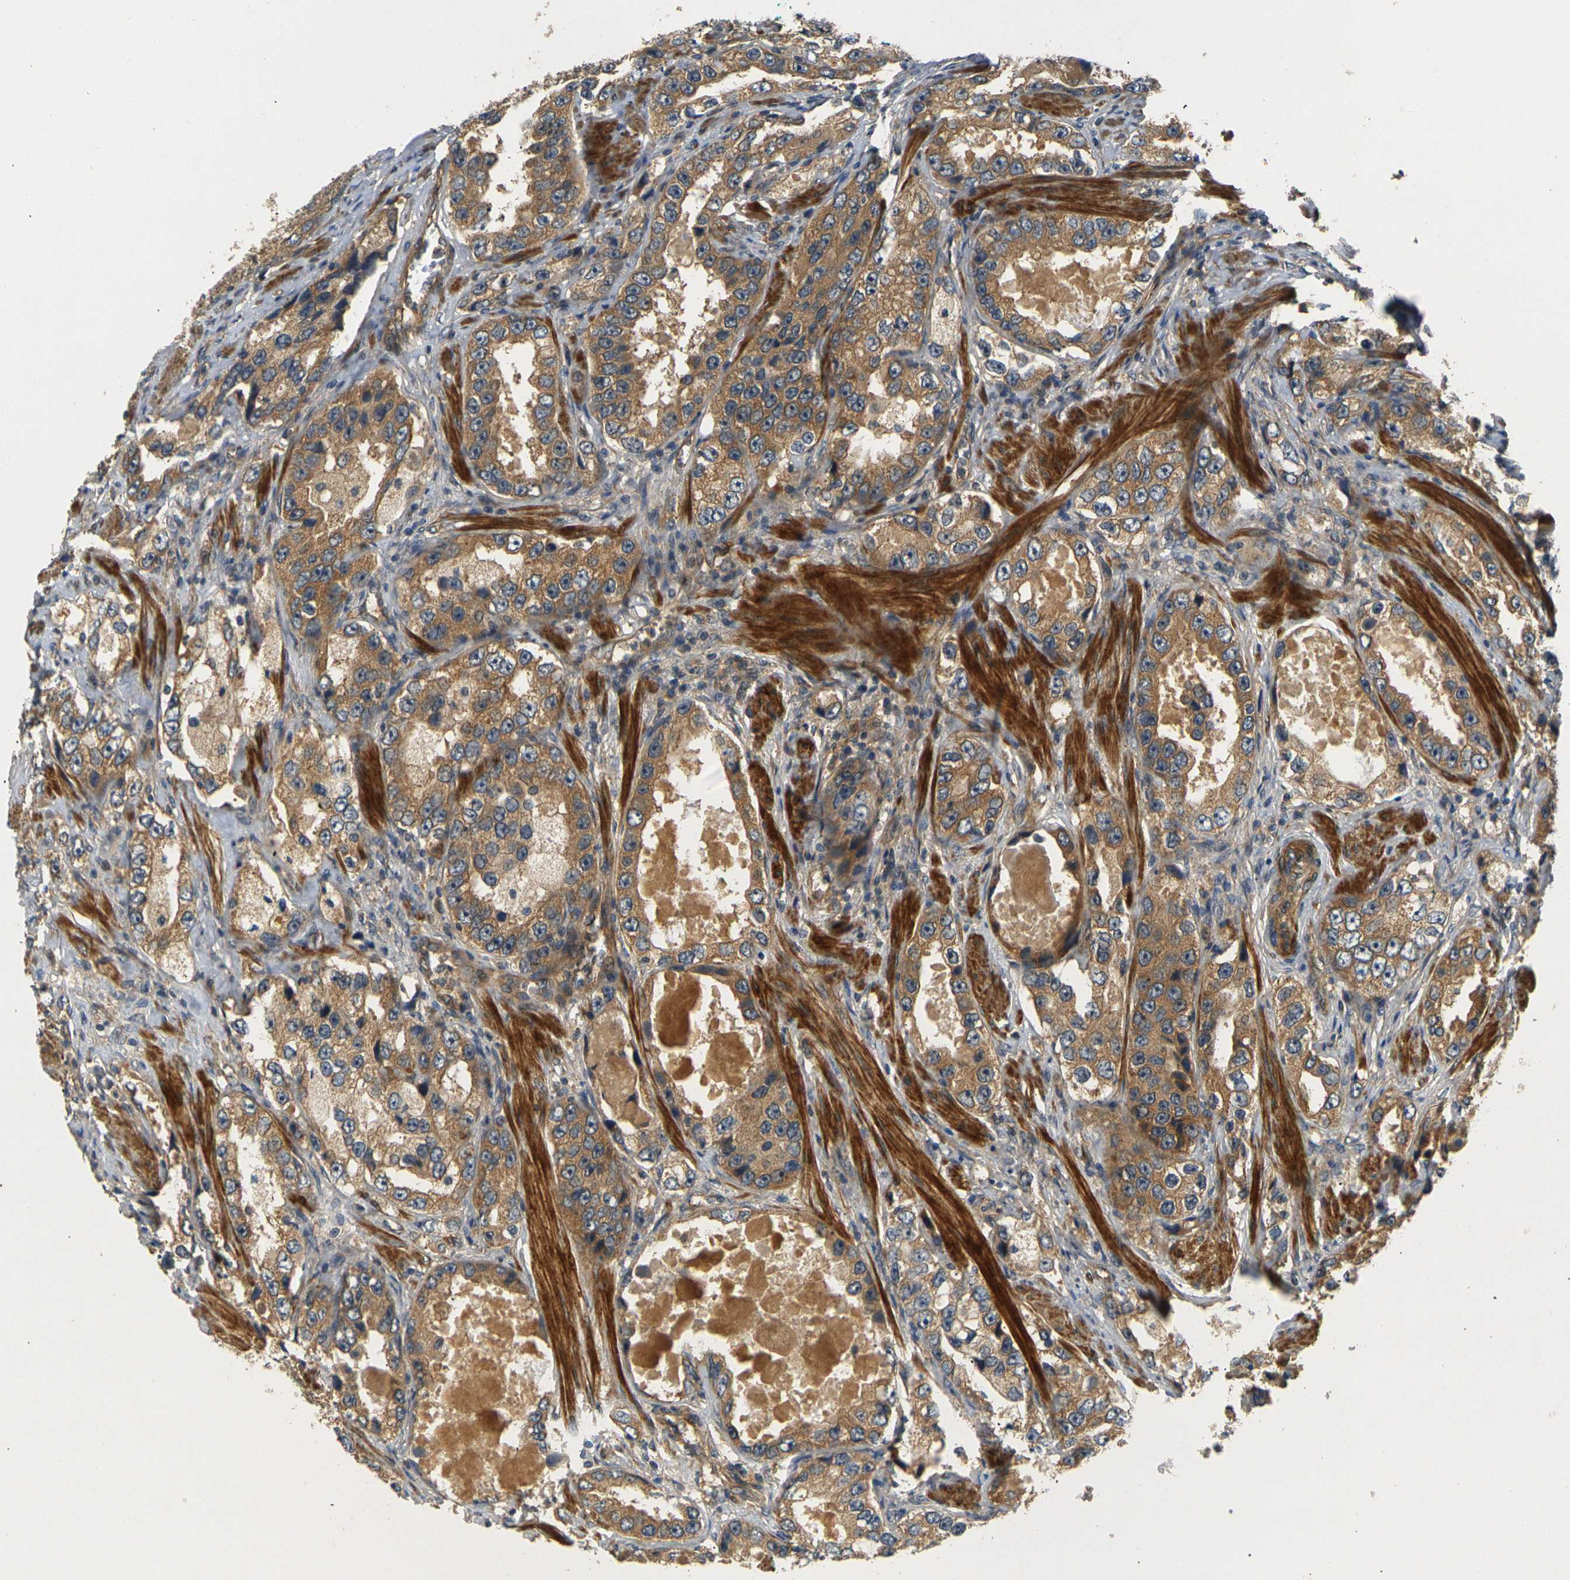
{"staining": {"intensity": "moderate", "quantity": ">75%", "location": "cytoplasmic/membranous"}, "tissue": "prostate cancer", "cell_type": "Tumor cells", "image_type": "cancer", "snomed": [{"axis": "morphology", "description": "Adenocarcinoma, High grade"}, {"axis": "topography", "description": "Prostate"}], "caption": "A medium amount of moderate cytoplasmic/membranous staining is appreciated in about >75% of tumor cells in prostate cancer (high-grade adenocarcinoma) tissue.", "gene": "LRCH3", "patient": {"sex": "male", "age": 63}}